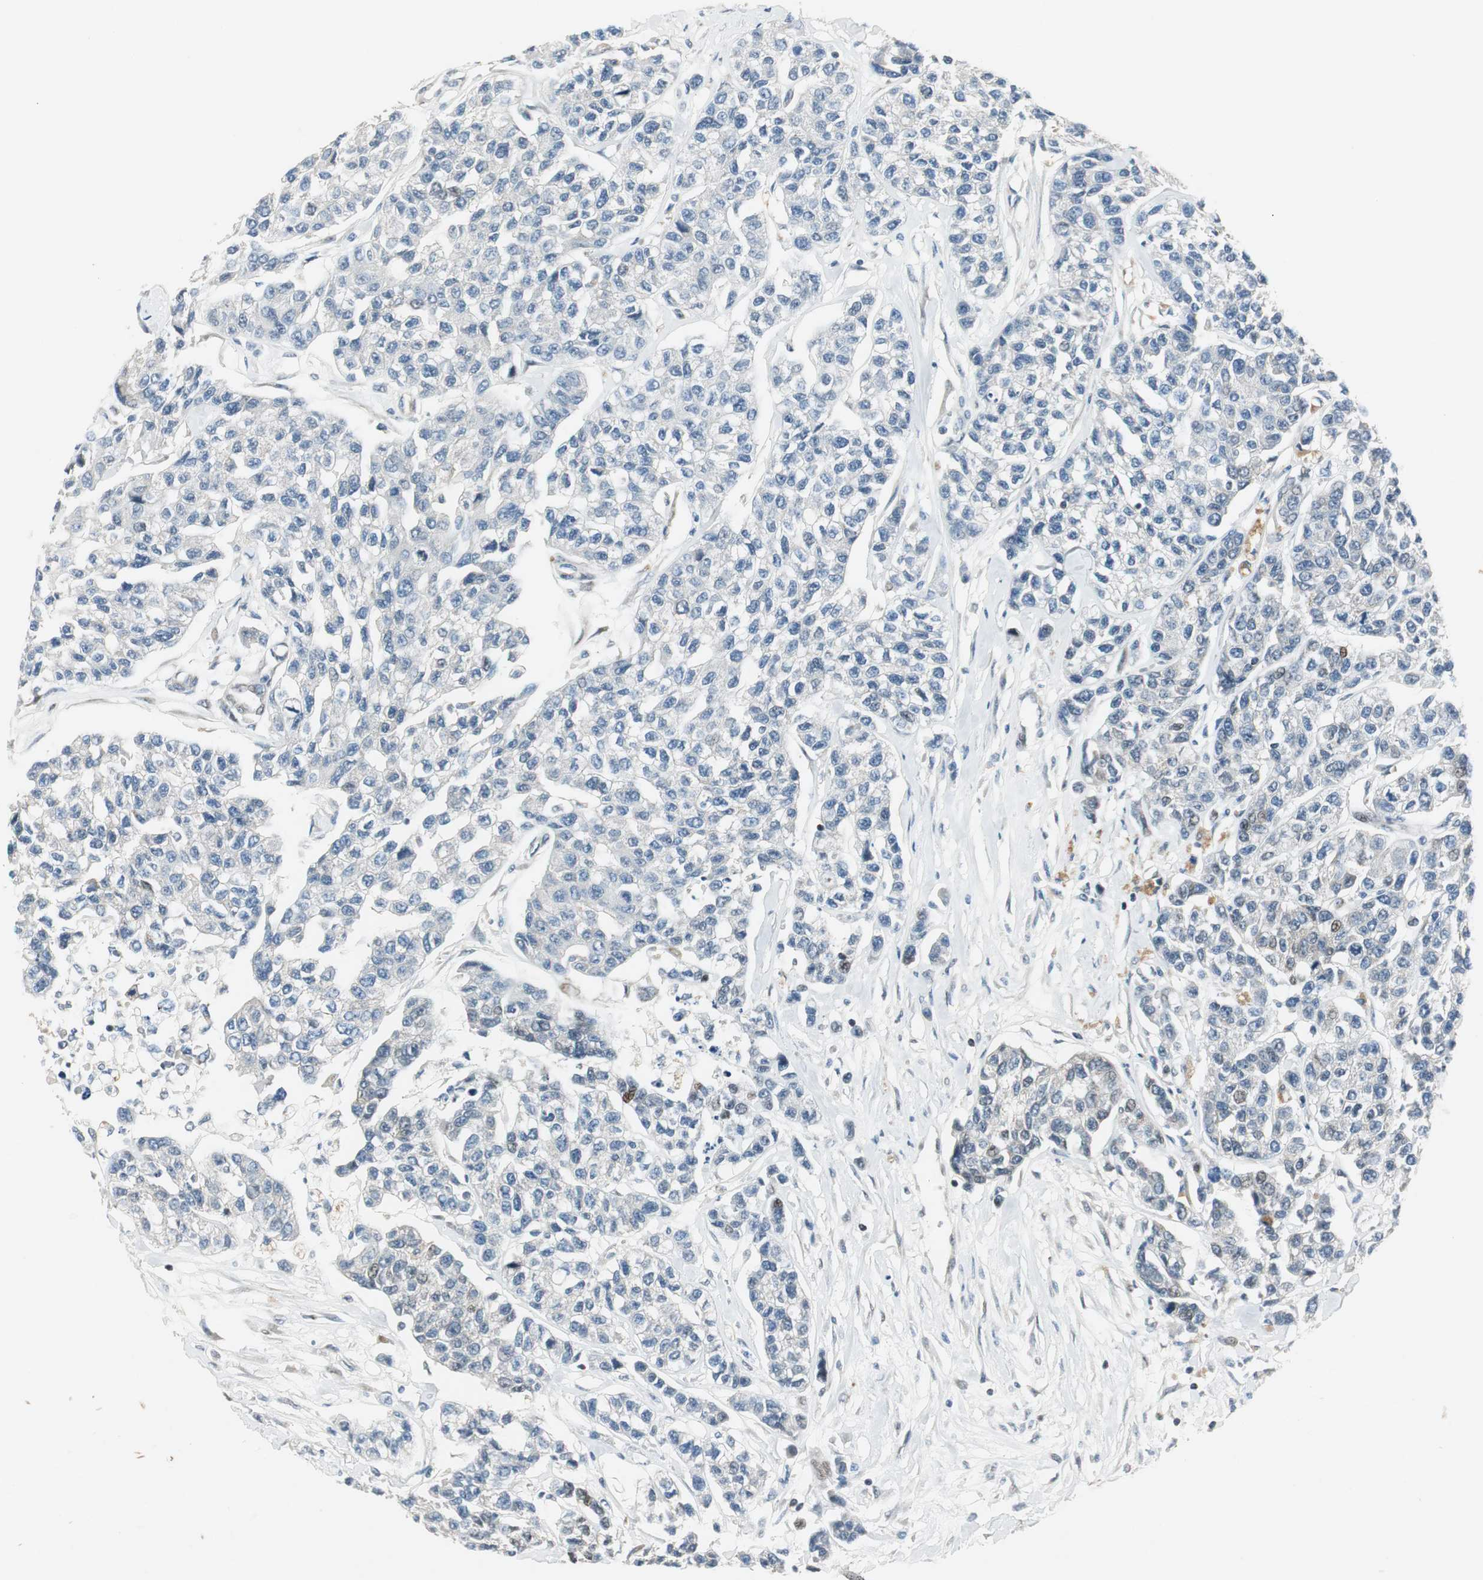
{"staining": {"intensity": "negative", "quantity": "none", "location": "none"}, "tissue": "breast cancer", "cell_type": "Tumor cells", "image_type": "cancer", "snomed": [{"axis": "morphology", "description": "Duct carcinoma"}, {"axis": "topography", "description": "Breast"}], "caption": "Immunohistochemistry photomicrograph of intraductal carcinoma (breast) stained for a protein (brown), which reveals no expression in tumor cells.", "gene": "AJUBA", "patient": {"sex": "female", "age": 51}}